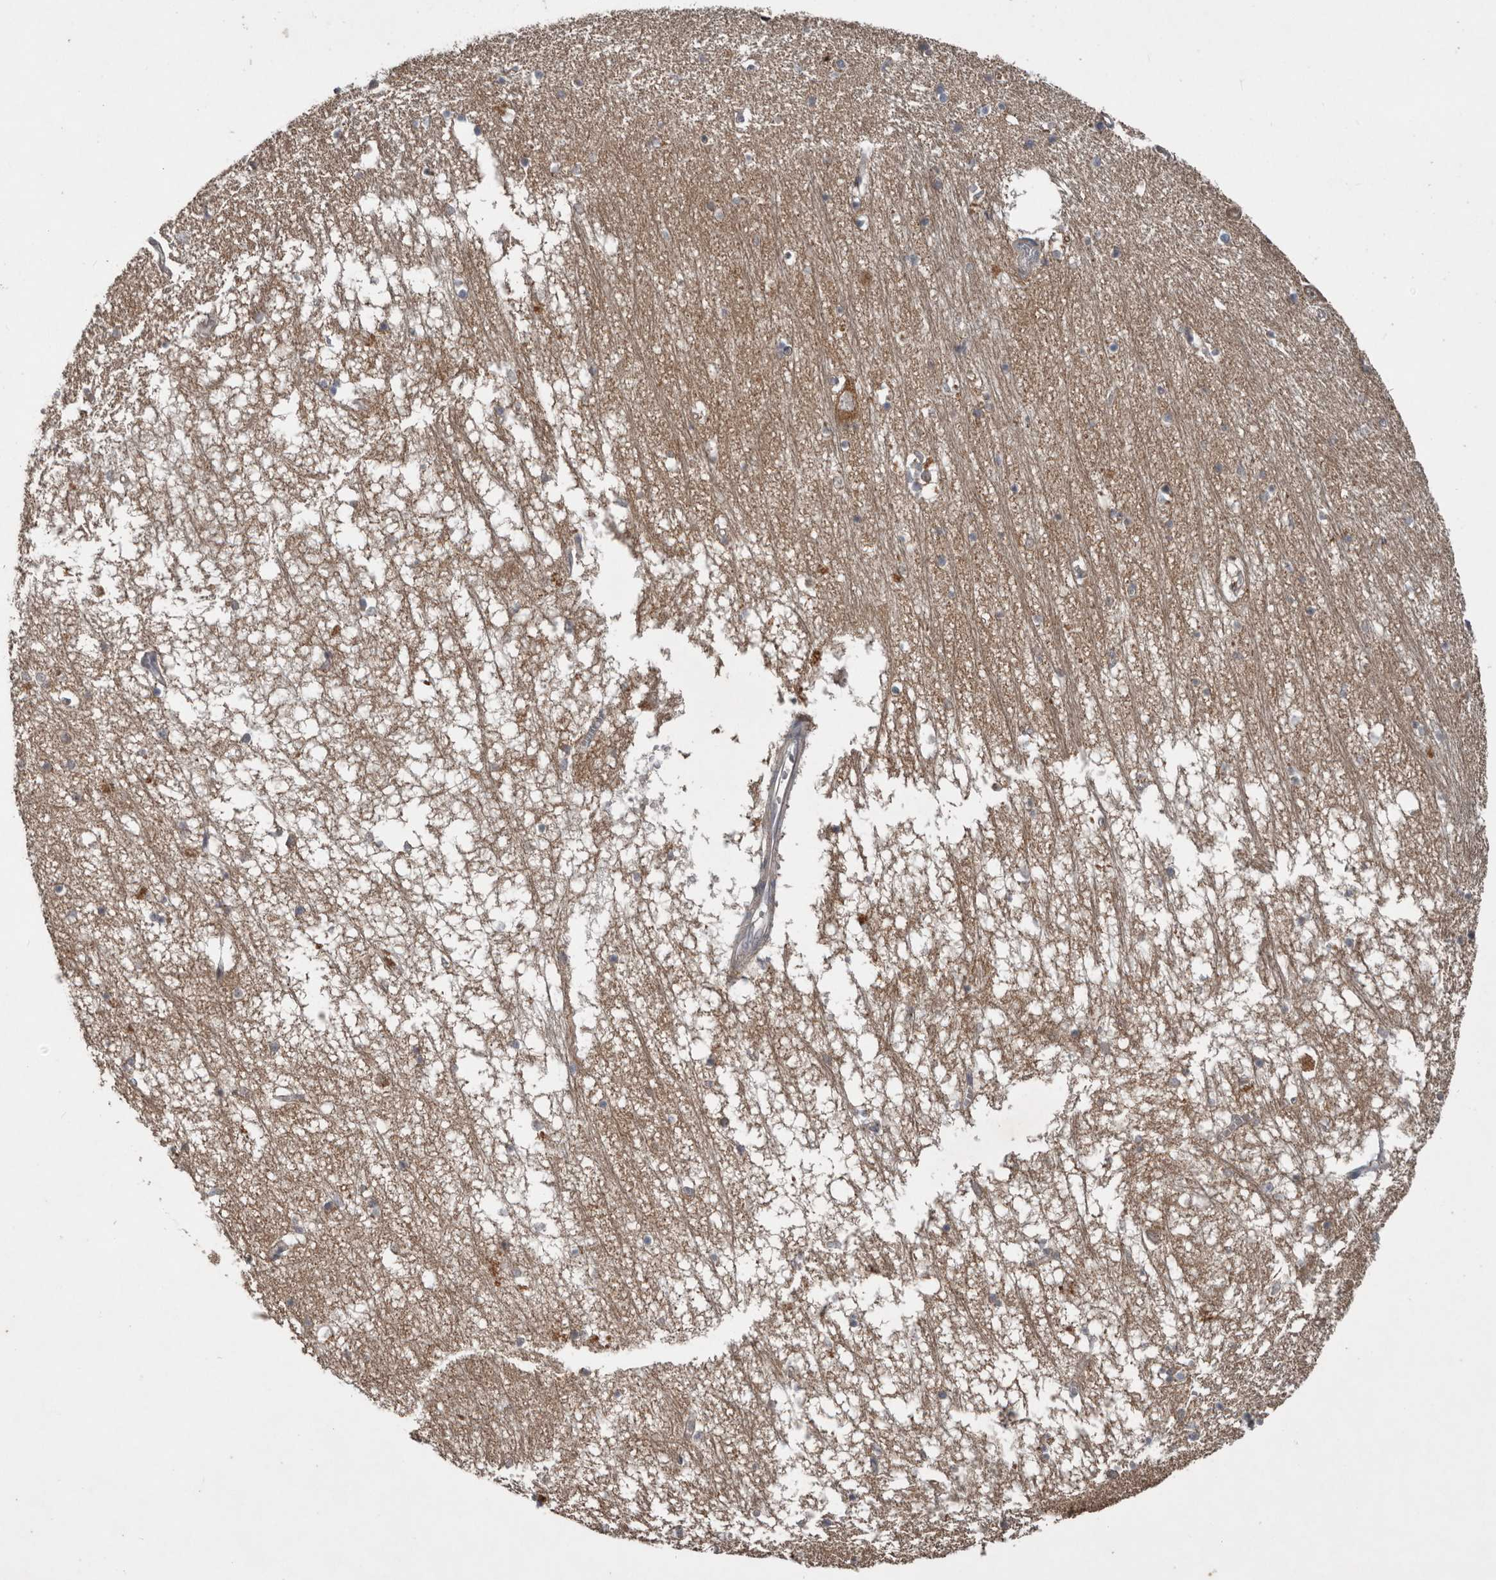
{"staining": {"intensity": "weak", "quantity": ">75%", "location": "cytoplasmic/membranous"}, "tissue": "hippocampus", "cell_type": "Glial cells", "image_type": "normal", "snomed": [{"axis": "morphology", "description": "Normal tissue, NOS"}, {"axis": "topography", "description": "Hippocampus"}], "caption": "Brown immunohistochemical staining in normal hippocampus demonstrates weak cytoplasmic/membranous positivity in about >75% of glial cells.", "gene": "DNAJB4", "patient": {"sex": "male", "age": 70}}